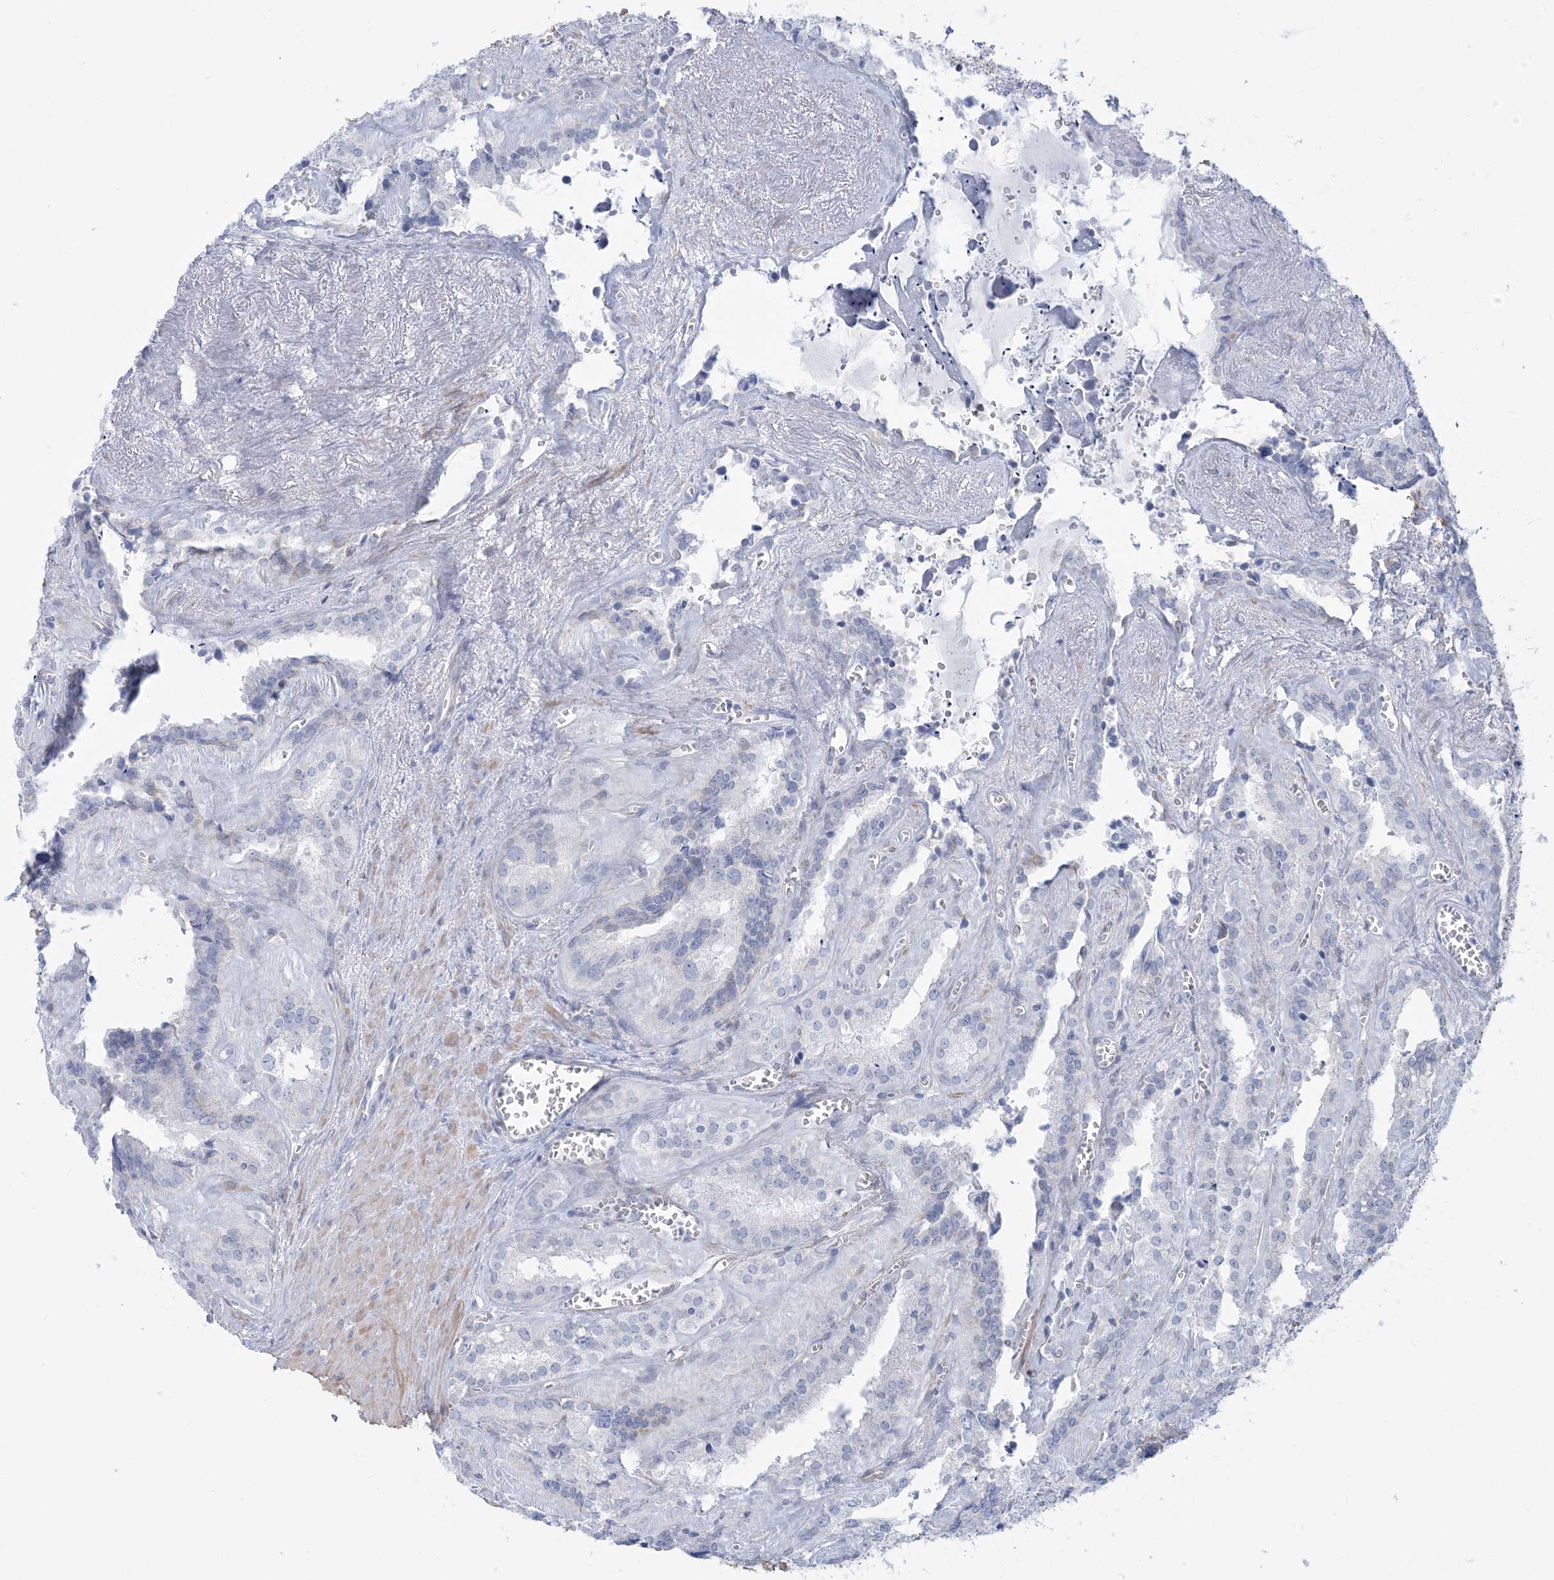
{"staining": {"intensity": "negative", "quantity": "none", "location": "none"}, "tissue": "seminal vesicle", "cell_type": "Glandular cells", "image_type": "normal", "snomed": [{"axis": "morphology", "description": "Normal tissue, NOS"}, {"axis": "topography", "description": "Prostate"}, {"axis": "topography", "description": "Seminal veicle"}], "caption": "IHC image of unremarkable seminal vesicle: seminal vesicle stained with DAB displays no significant protein positivity in glandular cells.", "gene": "AGXT", "patient": {"sex": "male", "age": 59}}